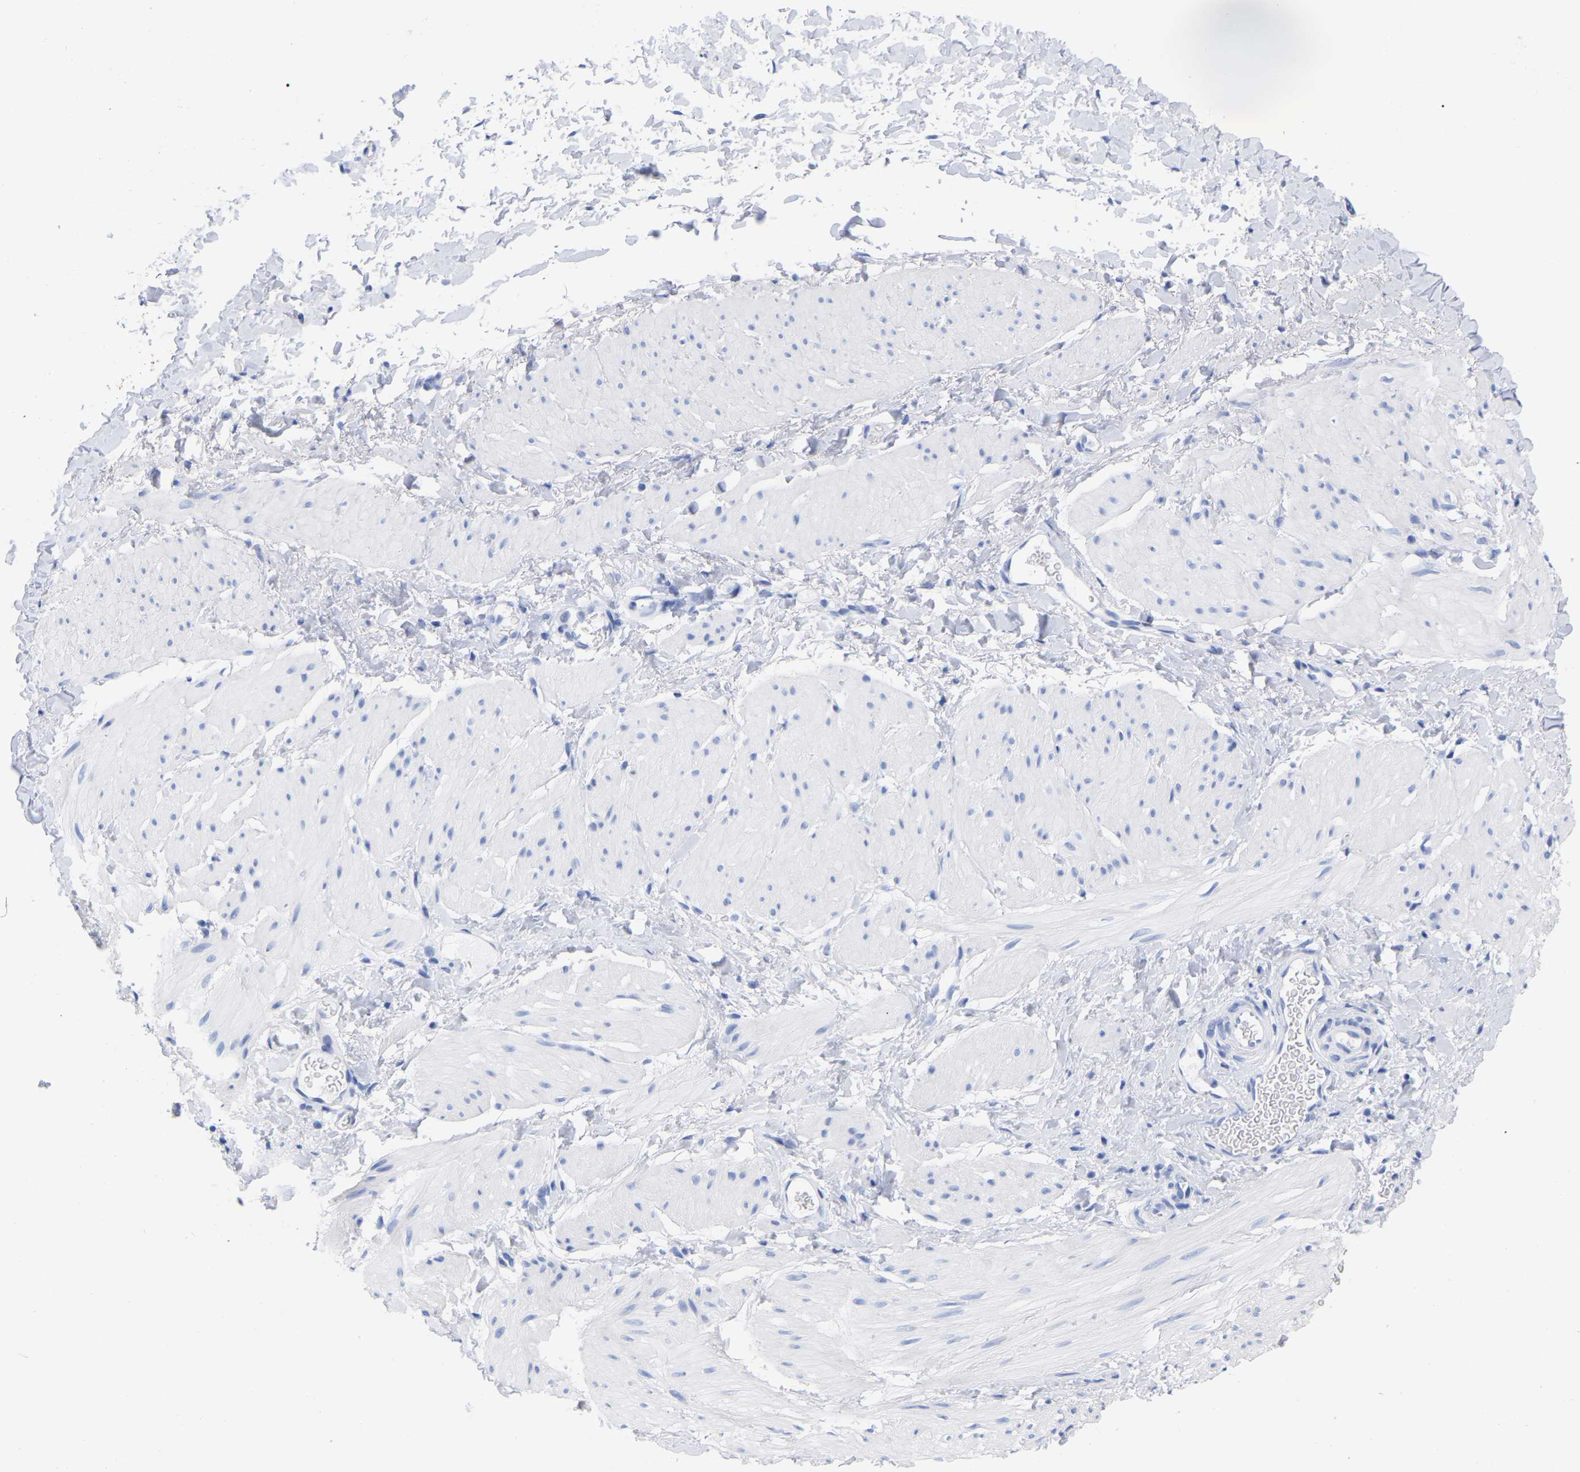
{"staining": {"intensity": "negative", "quantity": "none", "location": "none"}, "tissue": "smooth muscle", "cell_type": "Smooth muscle cells", "image_type": "normal", "snomed": [{"axis": "morphology", "description": "Normal tissue, NOS"}, {"axis": "topography", "description": "Smooth muscle"}], "caption": "Immunohistochemistry (IHC) image of unremarkable smooth muscle: human smooth muscle stained with DAB exhibits no significant protein positivity in smooth muscle cells. (Brightfield microscopy of DAB IHC at high magnification).", "gene": "HAPLN1", "patient": {"sex": "male", "age": 16}}